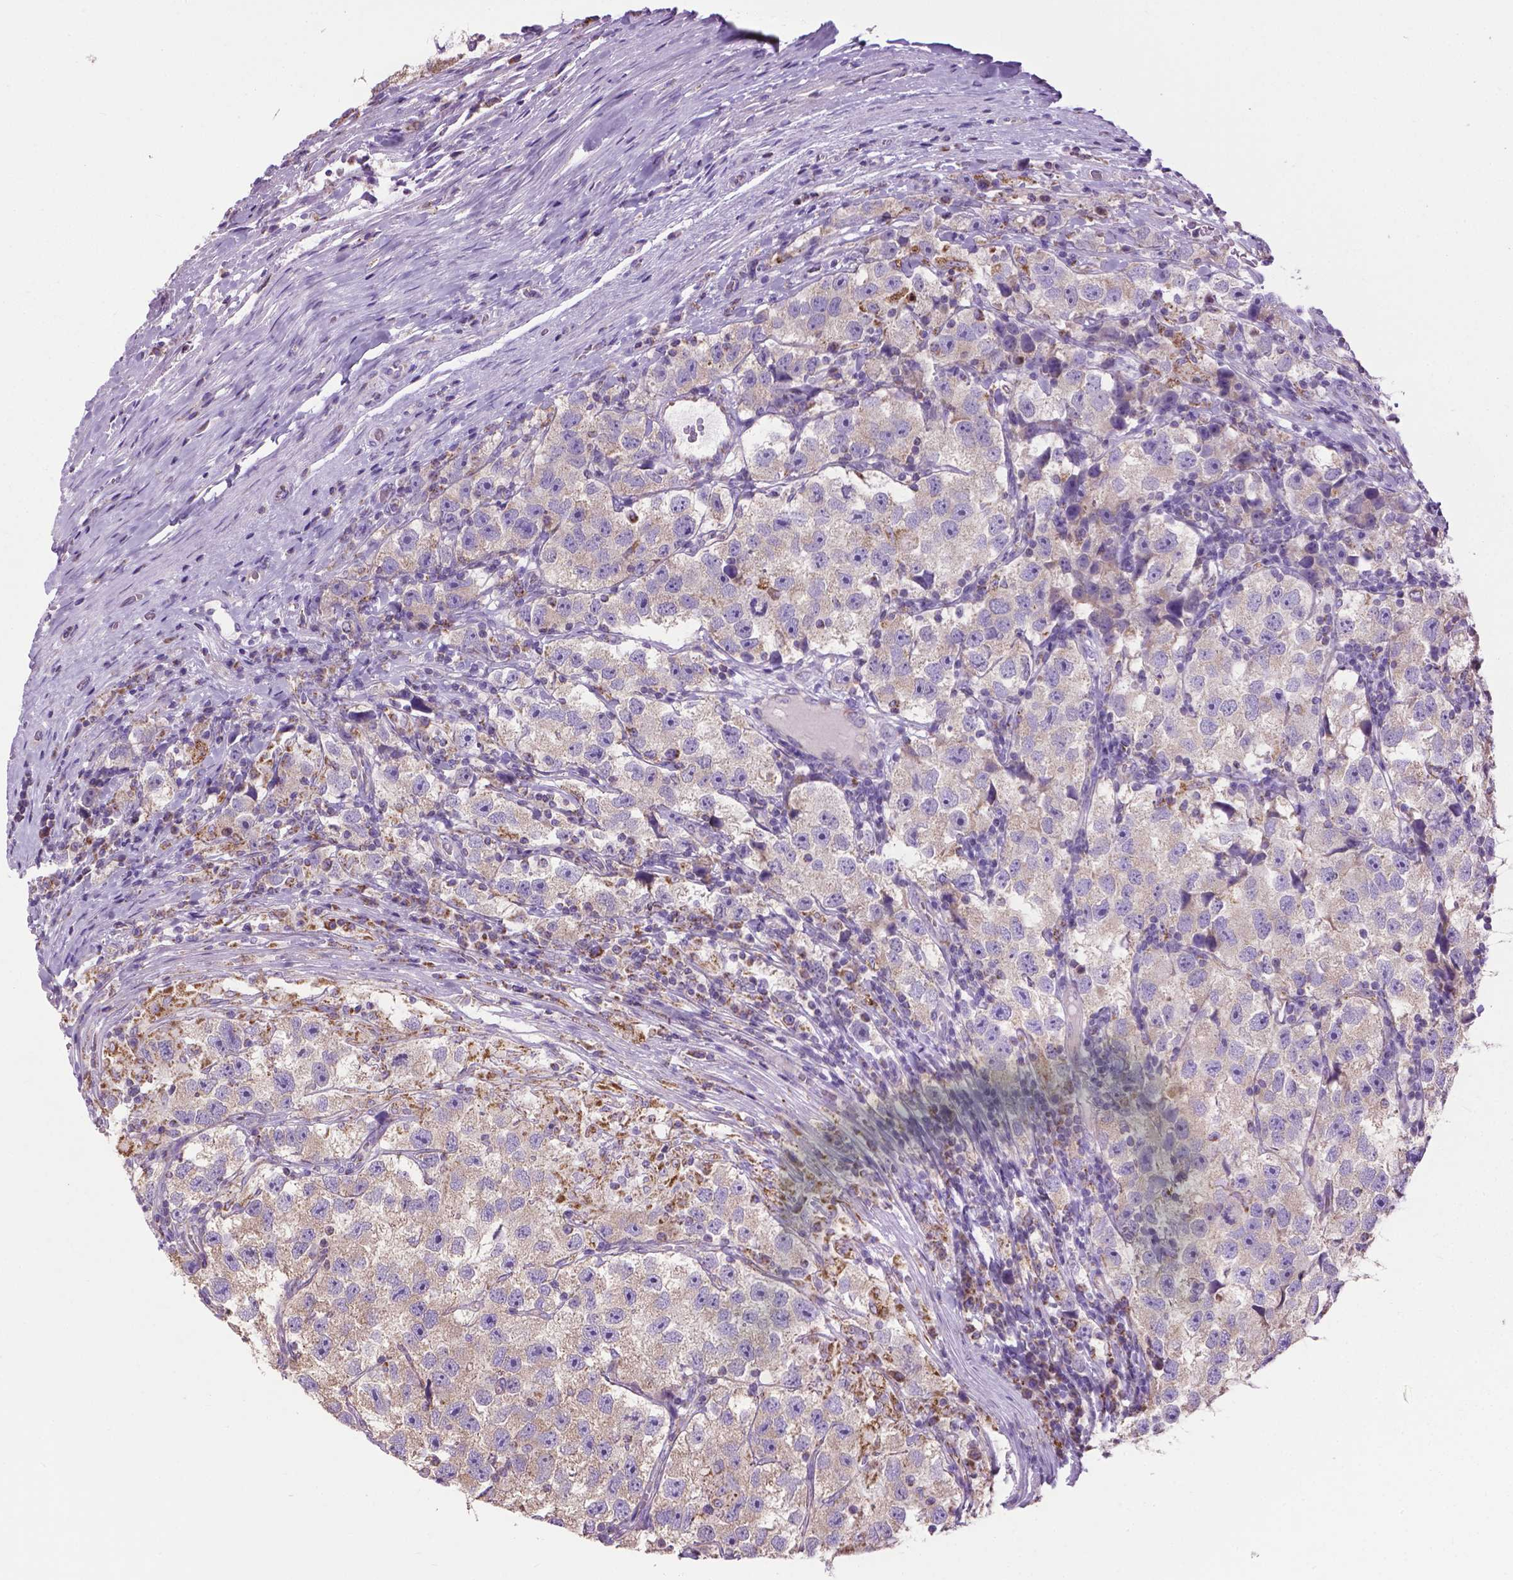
{"staining": {"intensity": "weak", "quantity": "<25%", "location": "cytoplasmic/membranous"}, "tissue": "testis cancer", "cell_type": "Tumor cells", "image_type": "cancer", "snomed": [{"axis": "morphology", "description": "Seminoma, NOS"}, {"axis": "topography", "description": "Testis"}], "caption": "Testis cancer stained for a protein using IHC reveals no positivity tumor cells.", "gene": "VDAC1", "patient": {"sex": "male", "age": 26}}